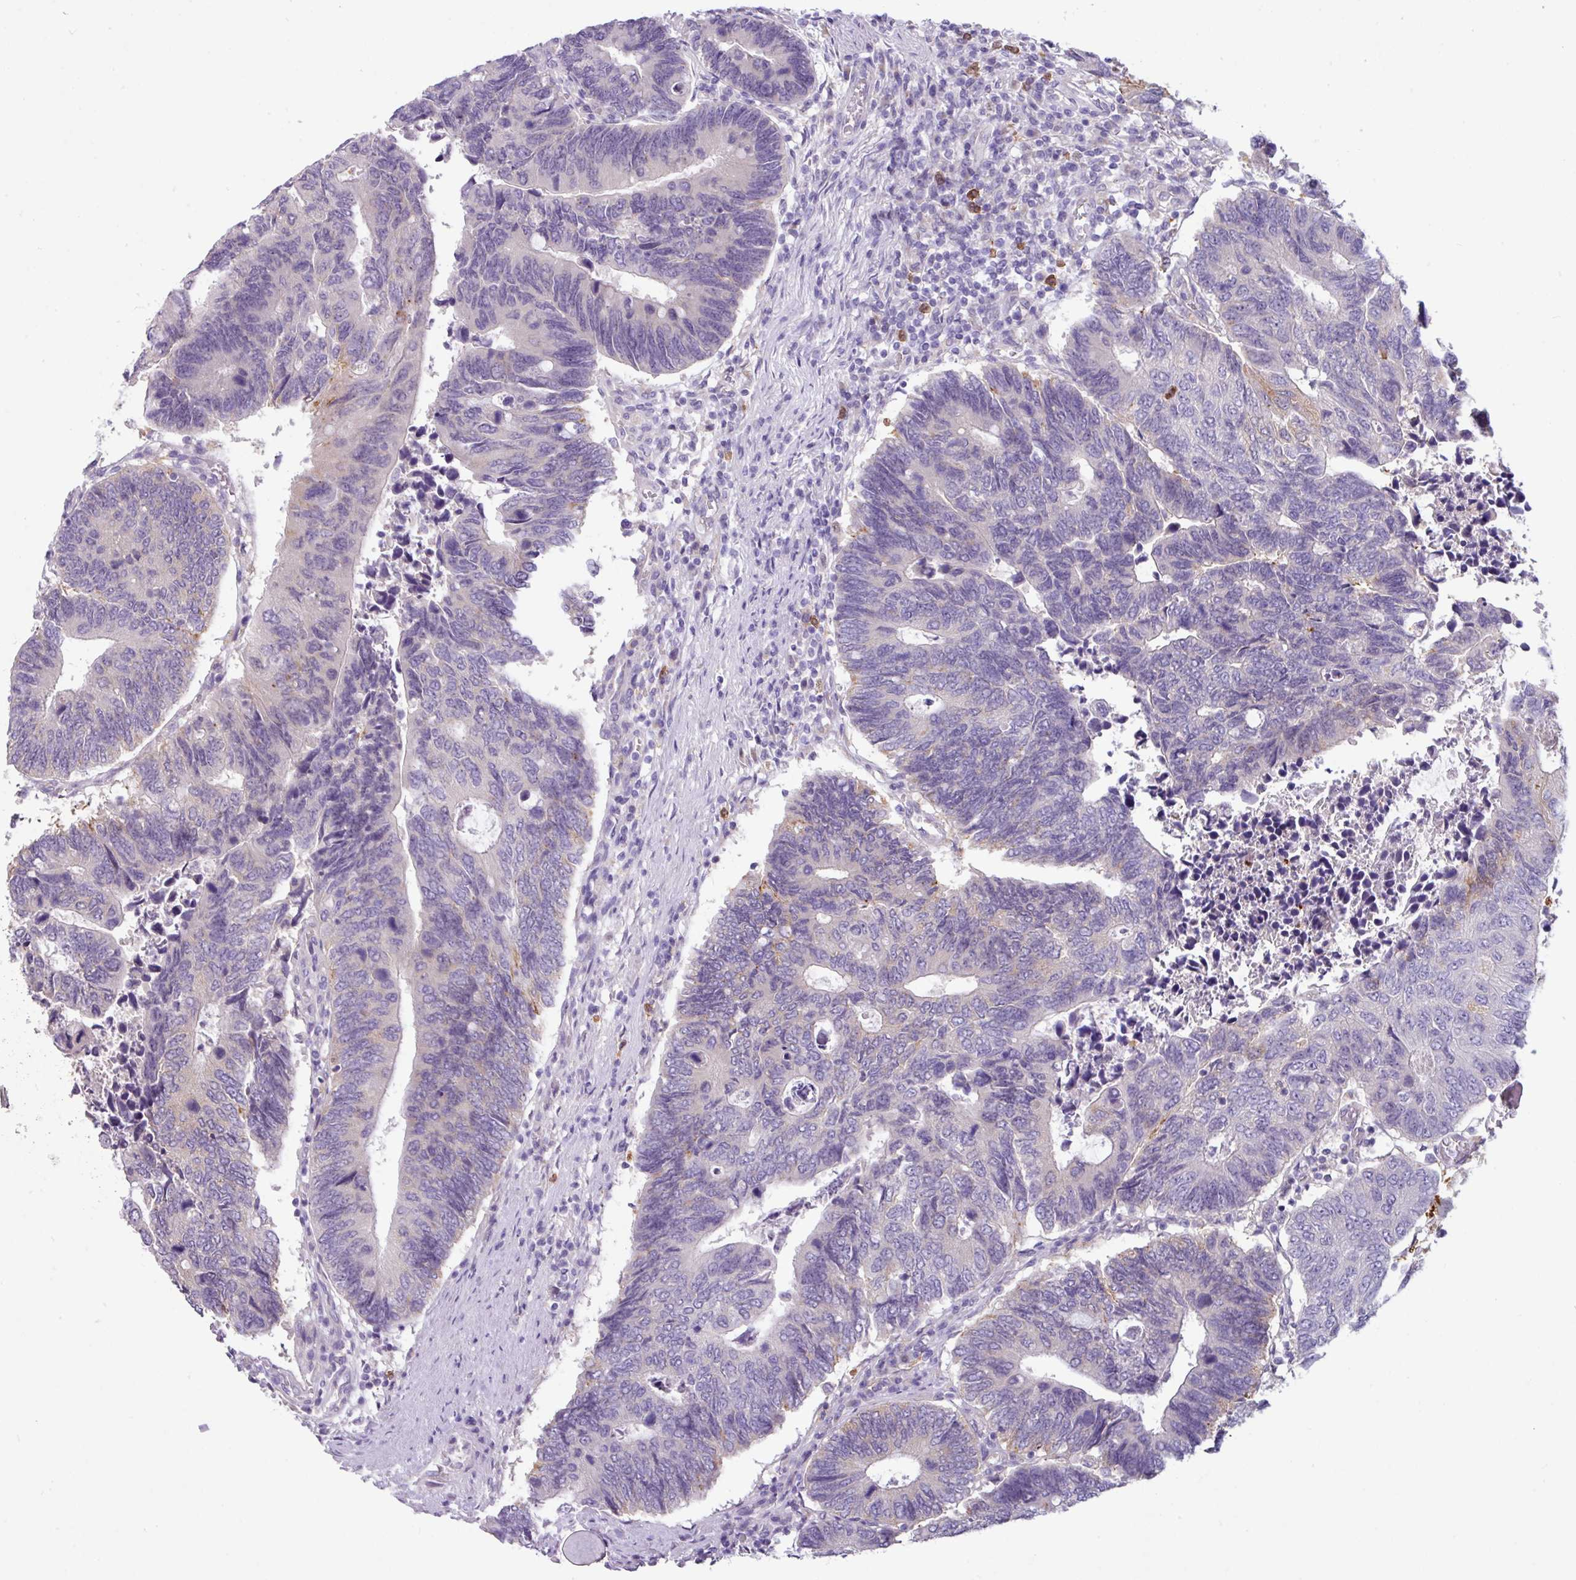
{"staining": {"intensity": "negative", "quantity": "none", "location": "none"}, "tissue": "colorectal cancer", "cell_type": "Tumor cells", "image_type": "cancer", "snomed": [{"axis": "morphology", "description": "Adenocarcinoma, NOS"}, {"axis": "topography", "description": "Colon"}], "caption": "This is an immunohistochemistry (IHC) micrograph of colorectal cancer (adenocarcinoma). There is no staining in tumor cells.", "gene": "ZNF524", "patient": {"sex": "male", "age": 87}}